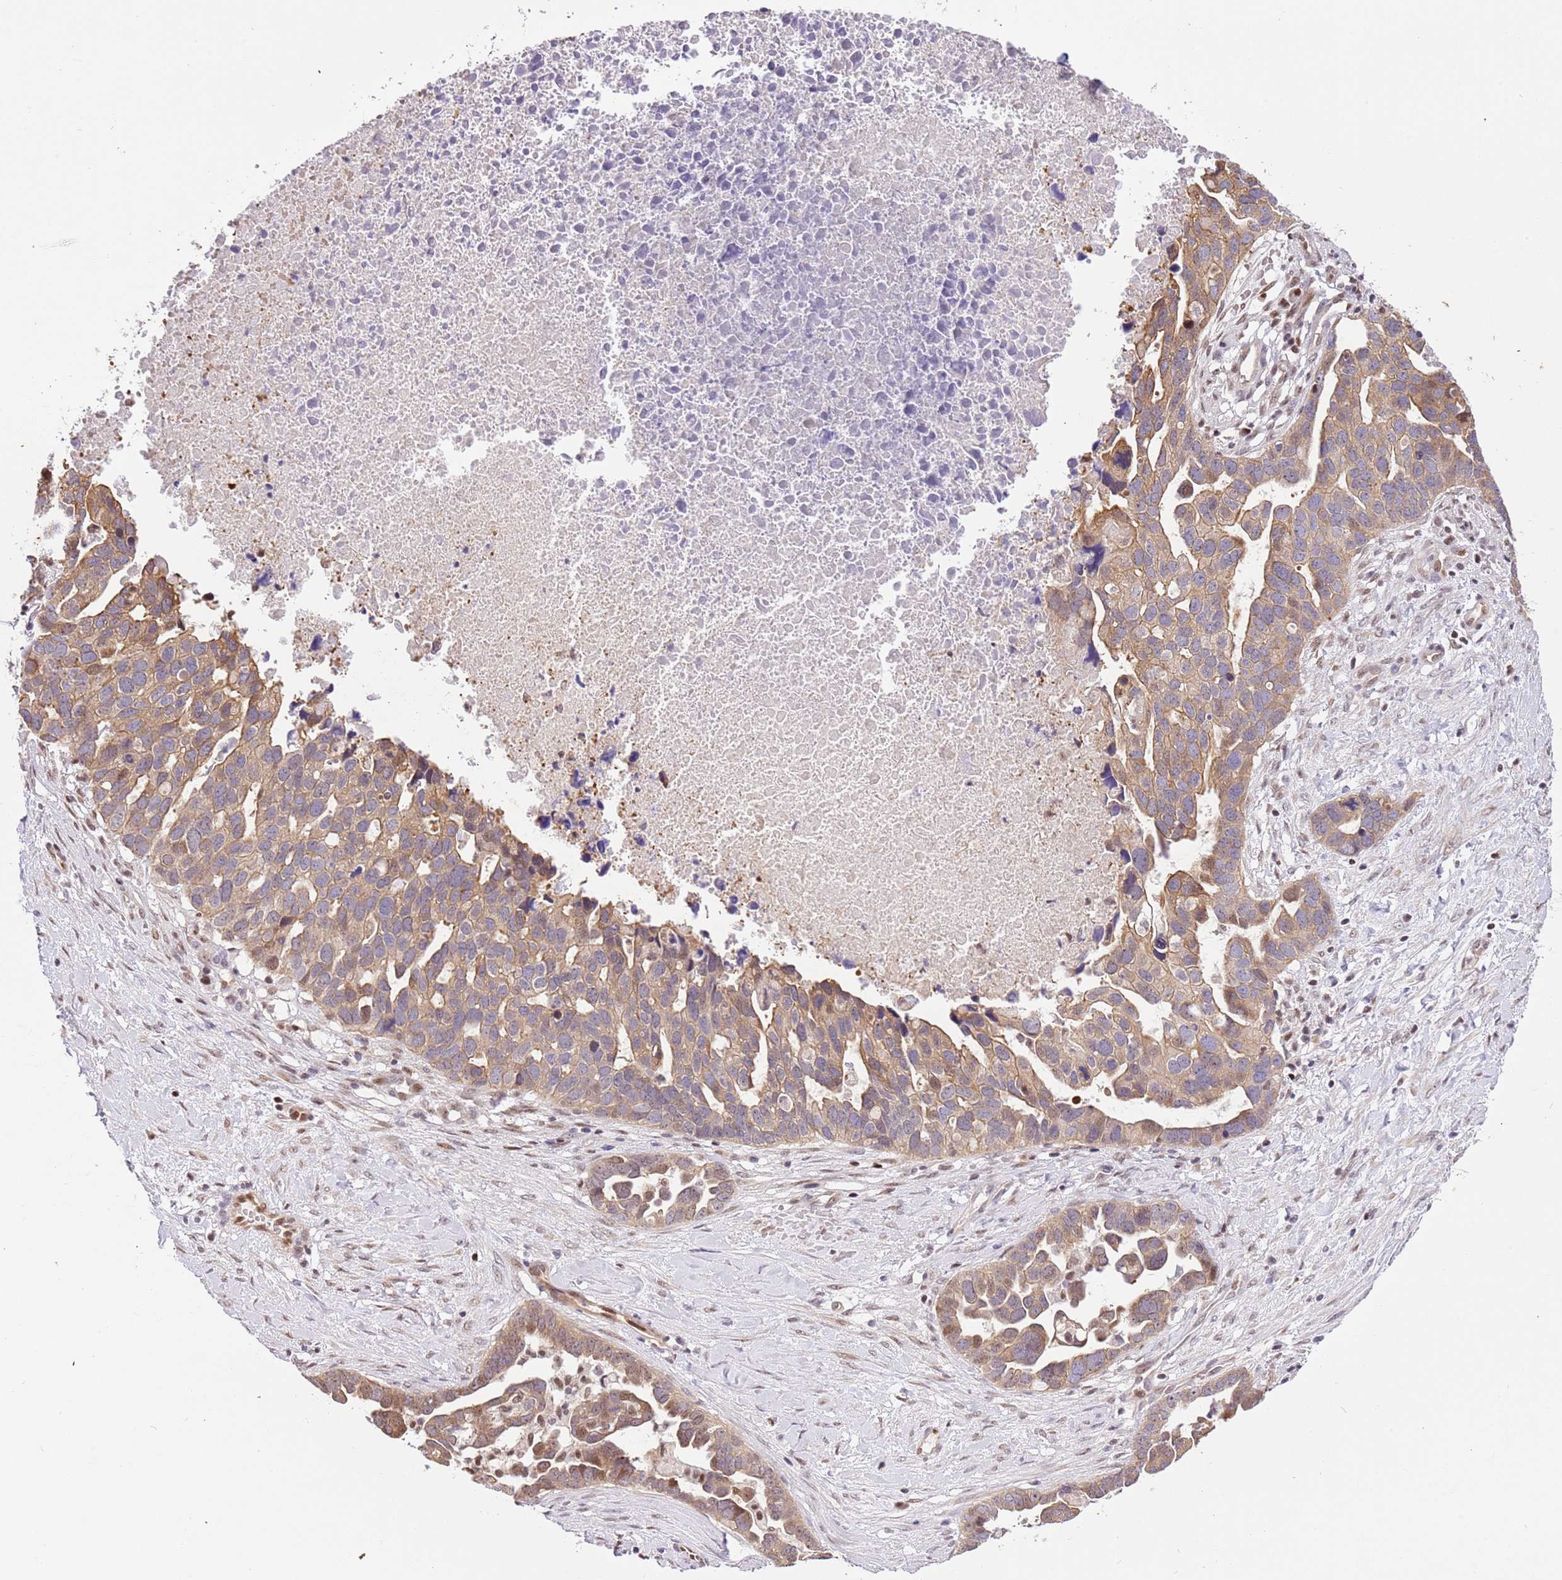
{"staining": {"intensity": "moderate", "quantity": ">75%", "location": "cytoplasmic/membranous"}, "tissue": "ovarian cancer", "cell_type": "Tumor cells", "image_type": "cancer", "snomed": [{"axis": "morphology", "description": "Cystadenocarcinoma, serous, NOS"}, {"axis": "topography", "description": "Ovary"}], "caption": "About >75% of tumor cells in human ovarian cancer (serous cystadenocarcinoma) display moderate cytoplasmic/membranous protein positivity as visualized by brown immunohistochemical staining.", "gene": "RFK", "patient": {"sex": "female", "age": 54}}